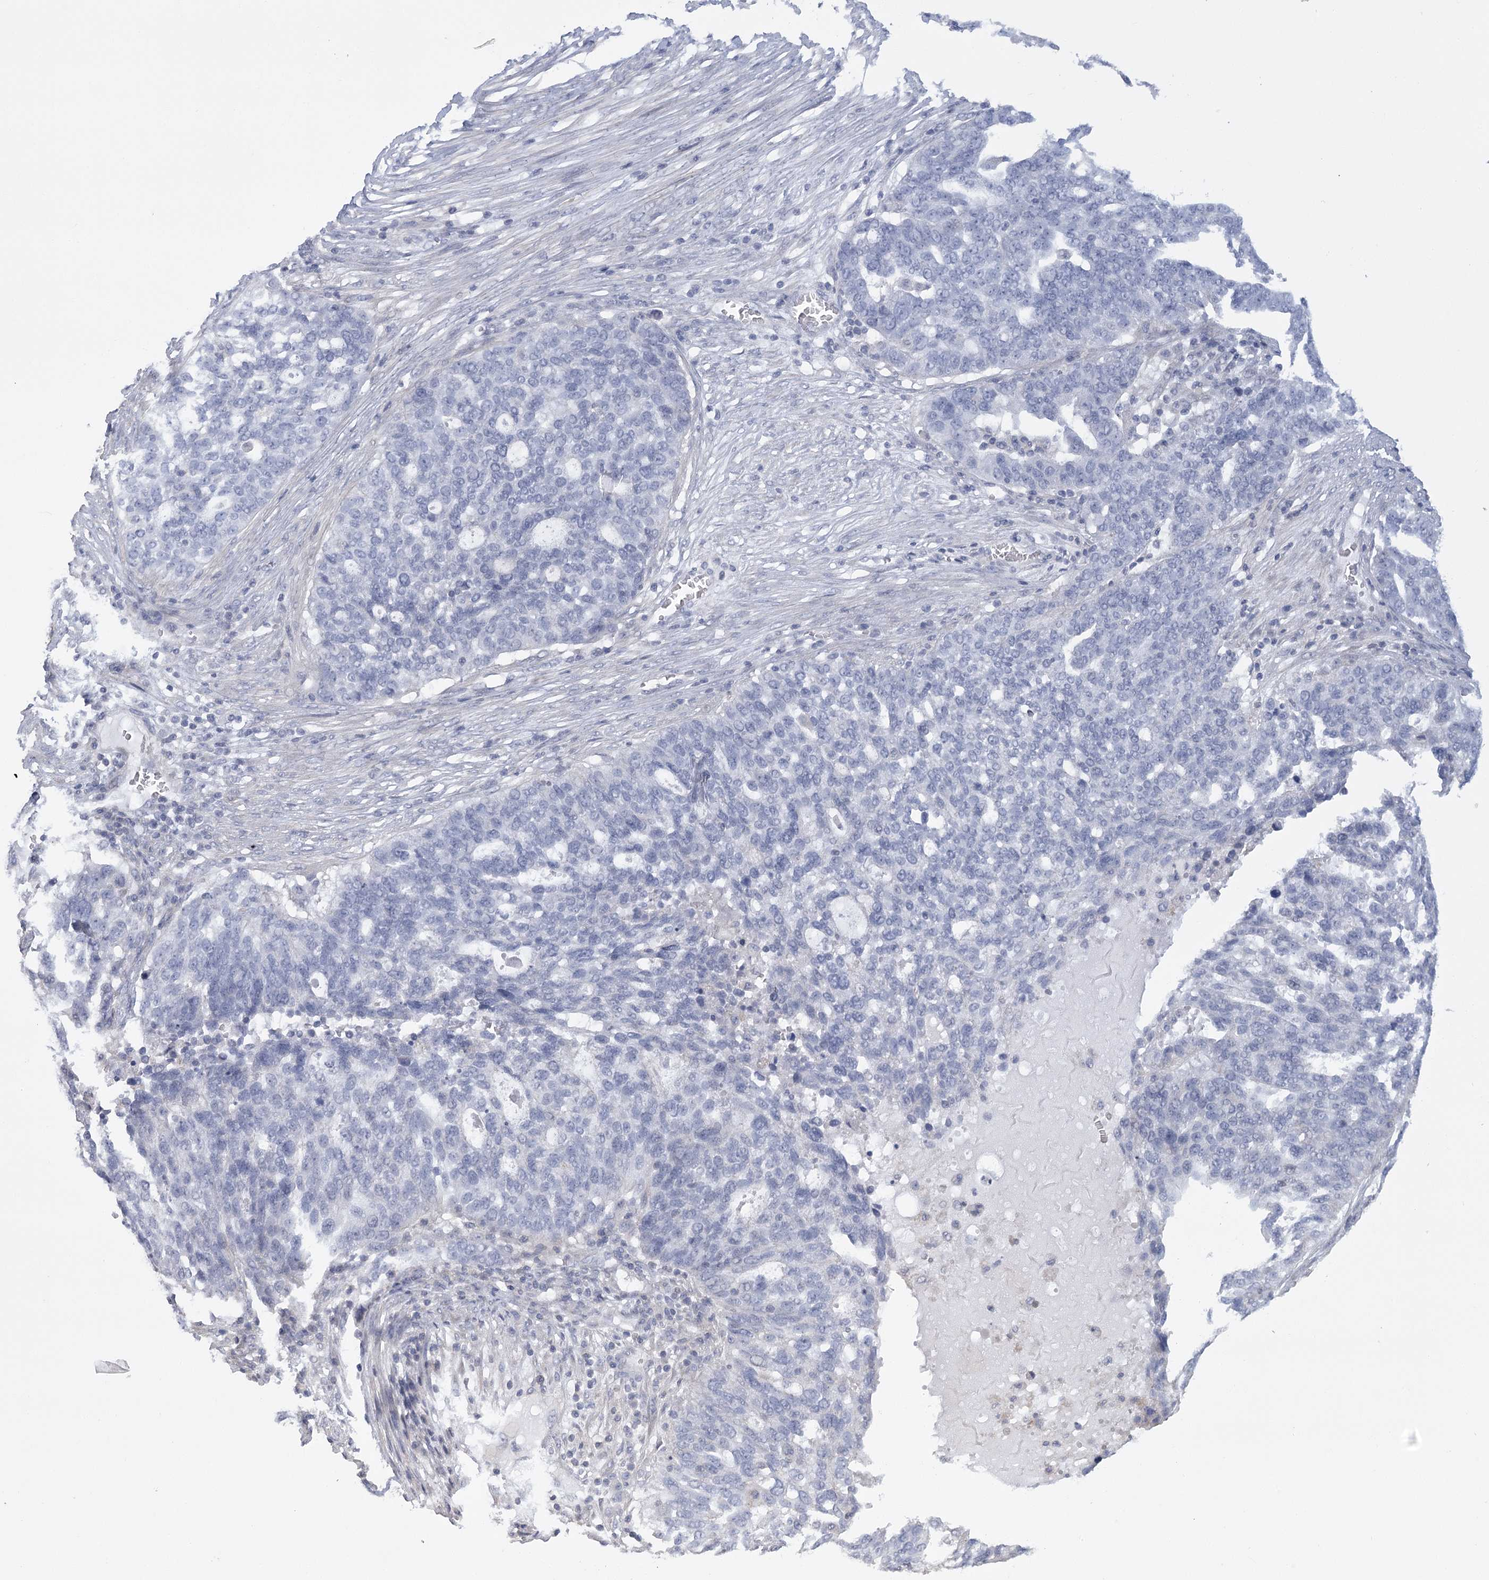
{"staining": {"intensity": "negative", "quantity": "none", "location": "none"}, "tissue": "ovarian cancer", "cell_type": "Tumor cells", "image_type": "cancer", "snomed": [{"axis": "morphology", "description": "Cystadenocarcinoma, serous, NOS"}, {"axis": "topography", "description": "Ovary"}], "caption": "The immunohistochemistry (IHC) photomicrograph has no significant staining in tumor cells of serous cystadenocarcinoma (ovarian) tissue.", "gene": "FAM76B", "patient": {"sex": "female", "age": 59}}